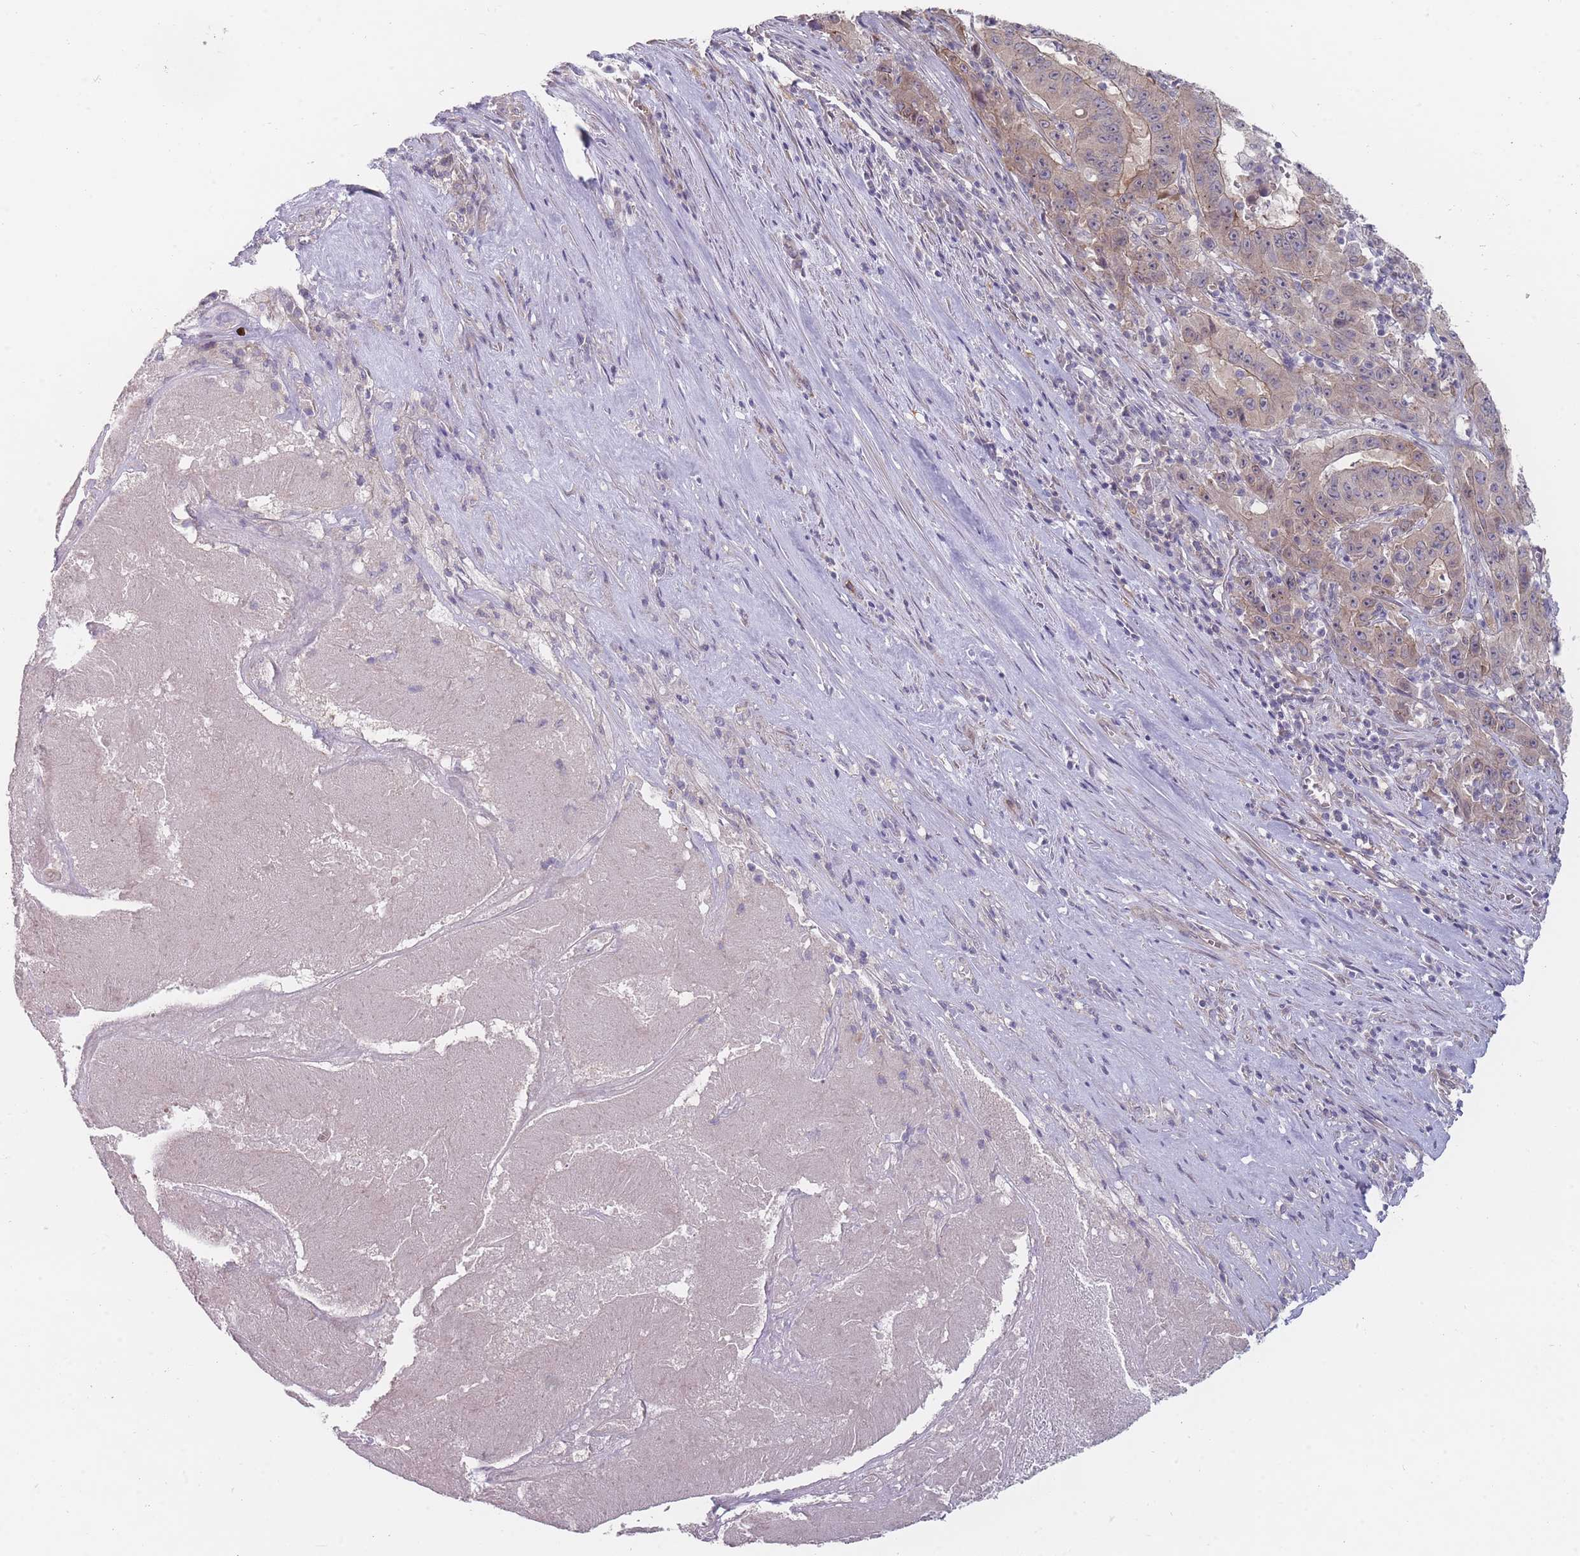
{"staining": {"intensity": "weak", "quantity": ">75%", "location": "cytoplasmic/membranous"}, "tissue": "pancreatic cancer", "cell_type": "Tumor cells", "image_type": "cancer", "snomed": [{"axis": "morphology", "description": "Adenocarcinoma, NOS"}, {"axis": "topography", "description": "Pancreas"}], "caption": "Protein expression analysis of human pancreatic cancer reveals weak cytoplasmic/membranous positivity in about >75% of tumor cells.", "gene": "PCDH12", "patient": {"sex": "male", "age": 63}}